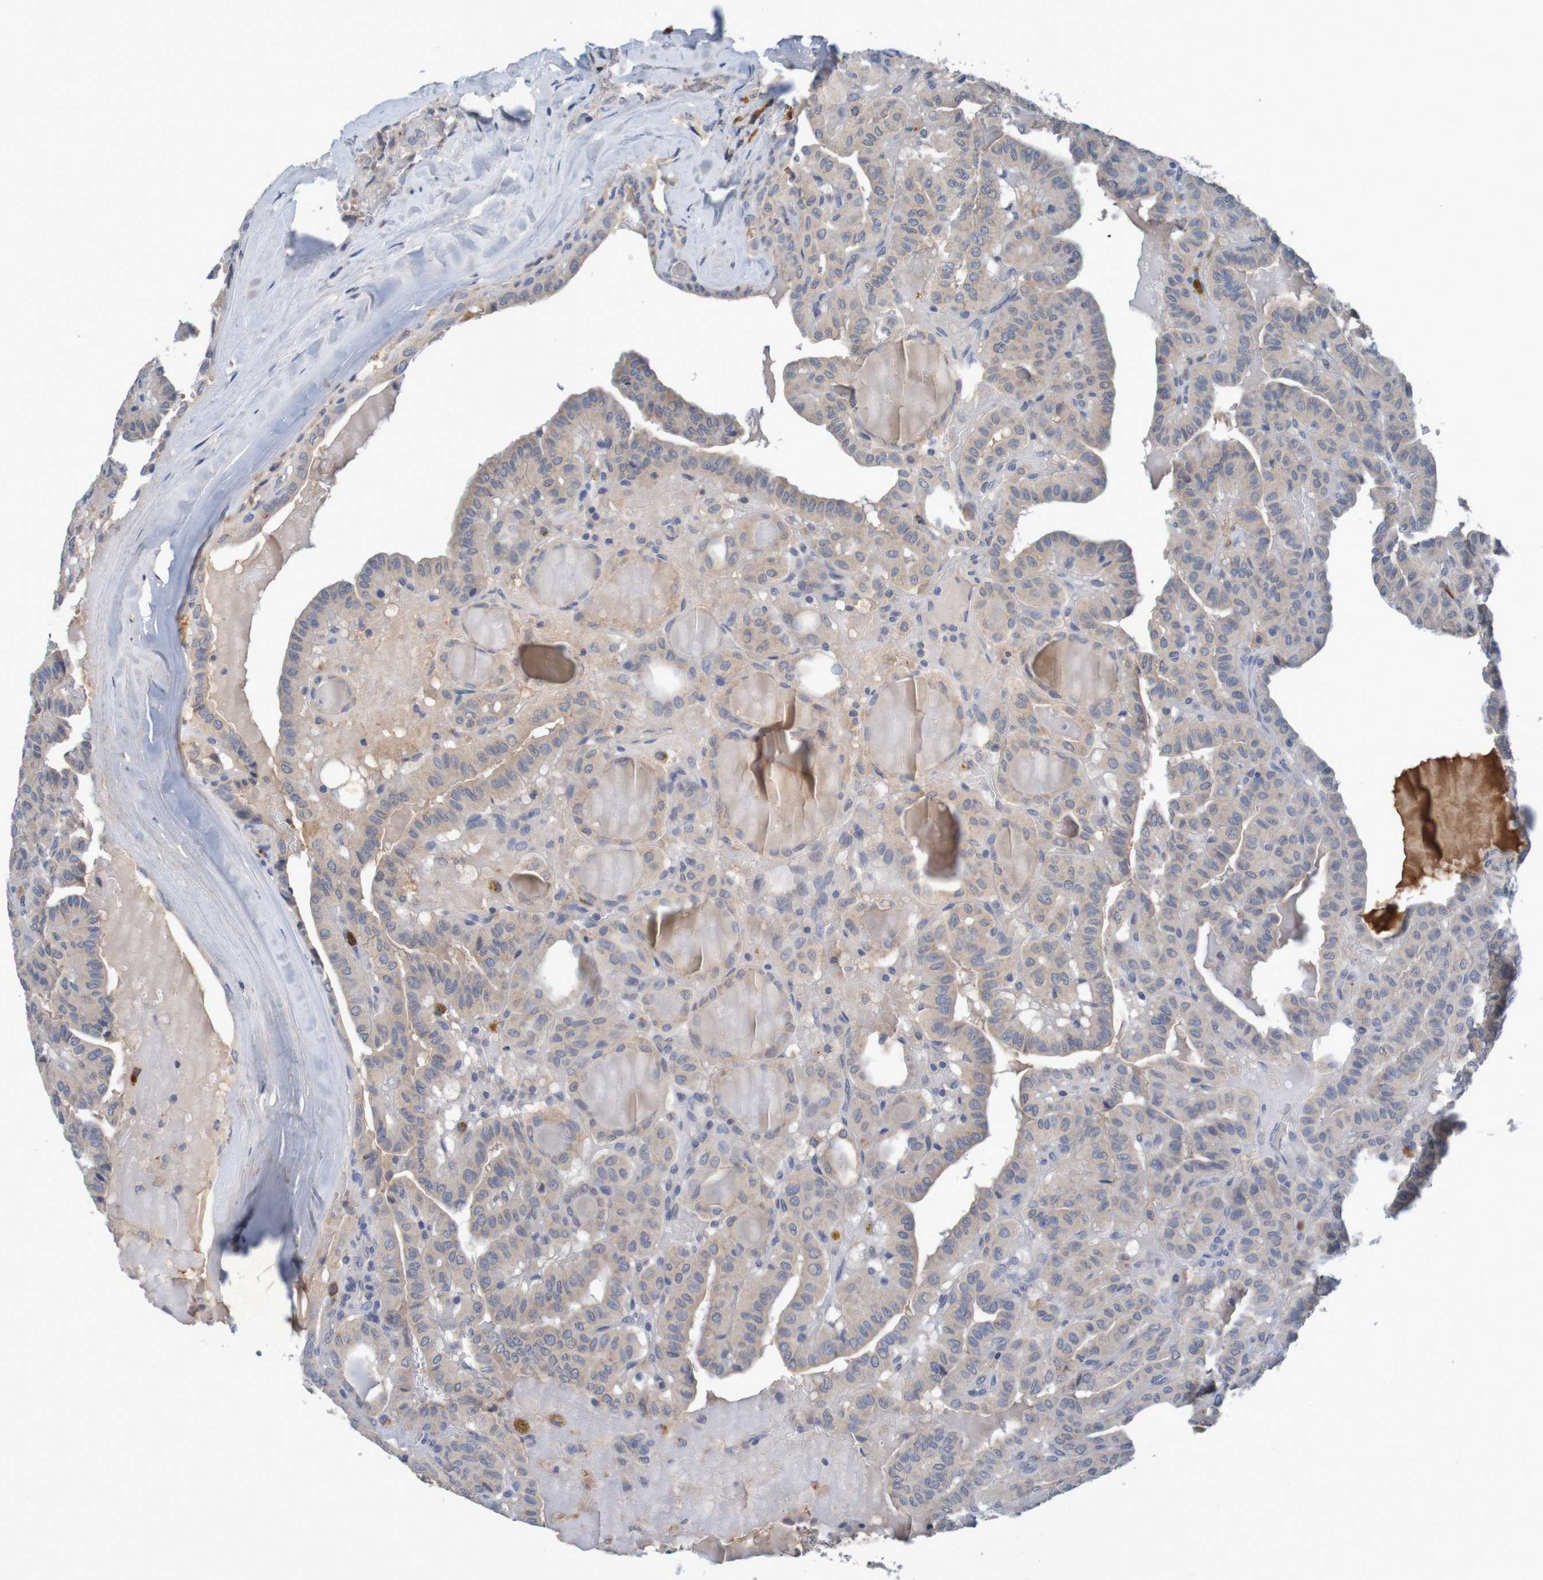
{"staining": {"intensity": "weak", "quantity": ">75%", "location": "cytoplasmic/membranous"}, "tissue": "head and neck cancer", "cell_type": "Tumor cells", "image_type": "cancer", "snomed": [{"axis": "morphology", "description": "Squamous cell carcinoma, NOS"}, {"axis": "topography", "description": "Oral tissue"}, {"axis": "topography", "description": "Head-Neck"}], "caption": "Head and neck cancer (squamous cell carcinoma) tissue shows weak cytoplasmic/membranous staining in approximately >75% of tumor cells, visualized by immunohistochemistry. The staining was performed using DAB (3,3'-diaminobenzidine), with brown indicating positive protein expression. Nuclei are stained blue with hematoxylin.", "gene": "LTA", "patient": {"sex": "female", "age": 50}}